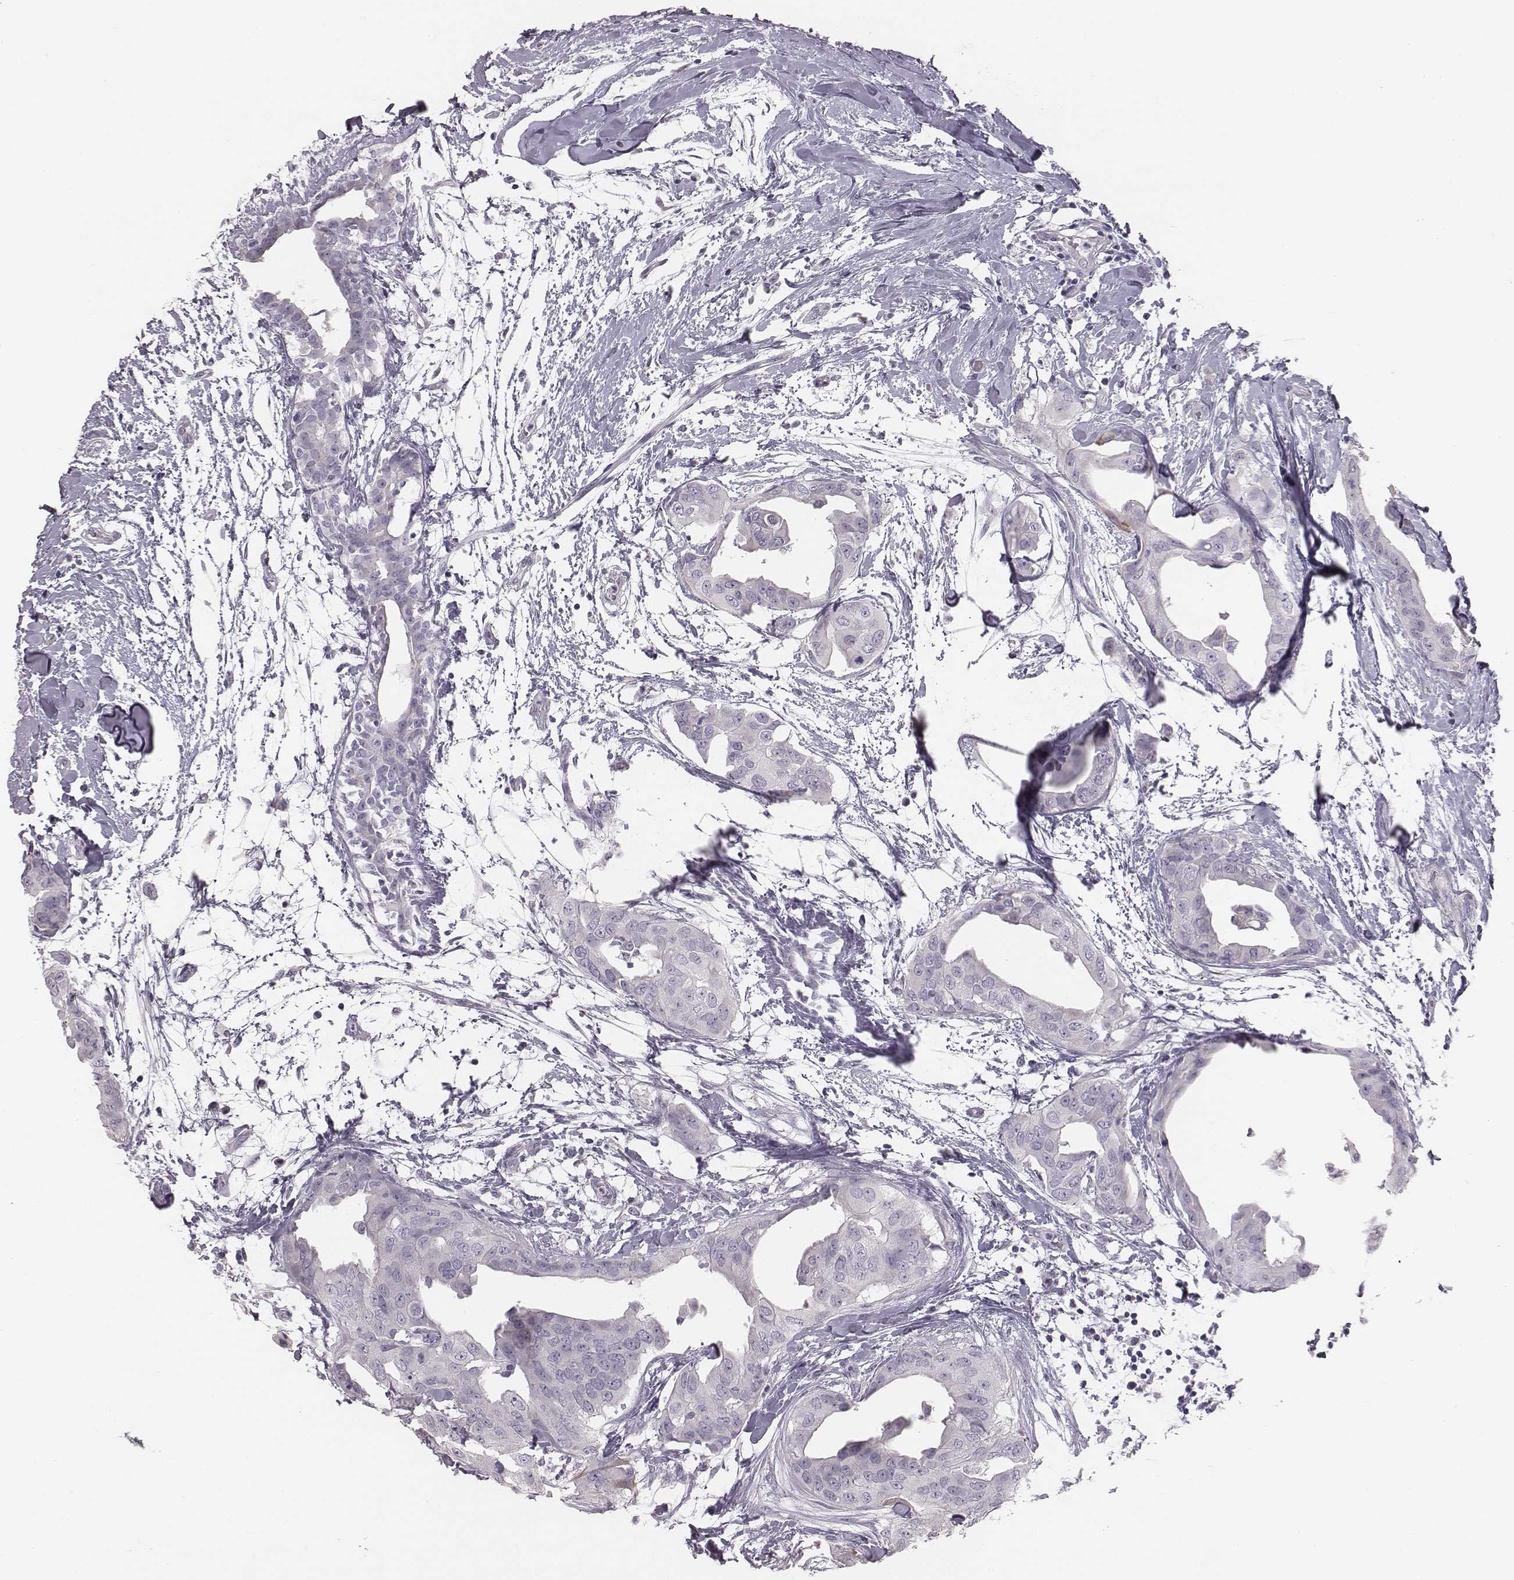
{"staining": {"intensity": "negative", "quantity": "none", "location": "none"}, "tissue": "breast cancer", "cell_type": "Tumor cells", "image_type": "cancer", "snomed": [{"axis": "morphology", "description": "Normal tissue, NOS"}, {"axis": "morphology", "description": "Duct carcinoma"}, {"axis": "topography", "description": "Breast"}], "caption": "Micrograph shows no protein staining in tumor cells of breast cancer tissue.", "gene": "C6orf58", "patient": {"sex": "female", "age": 40}}